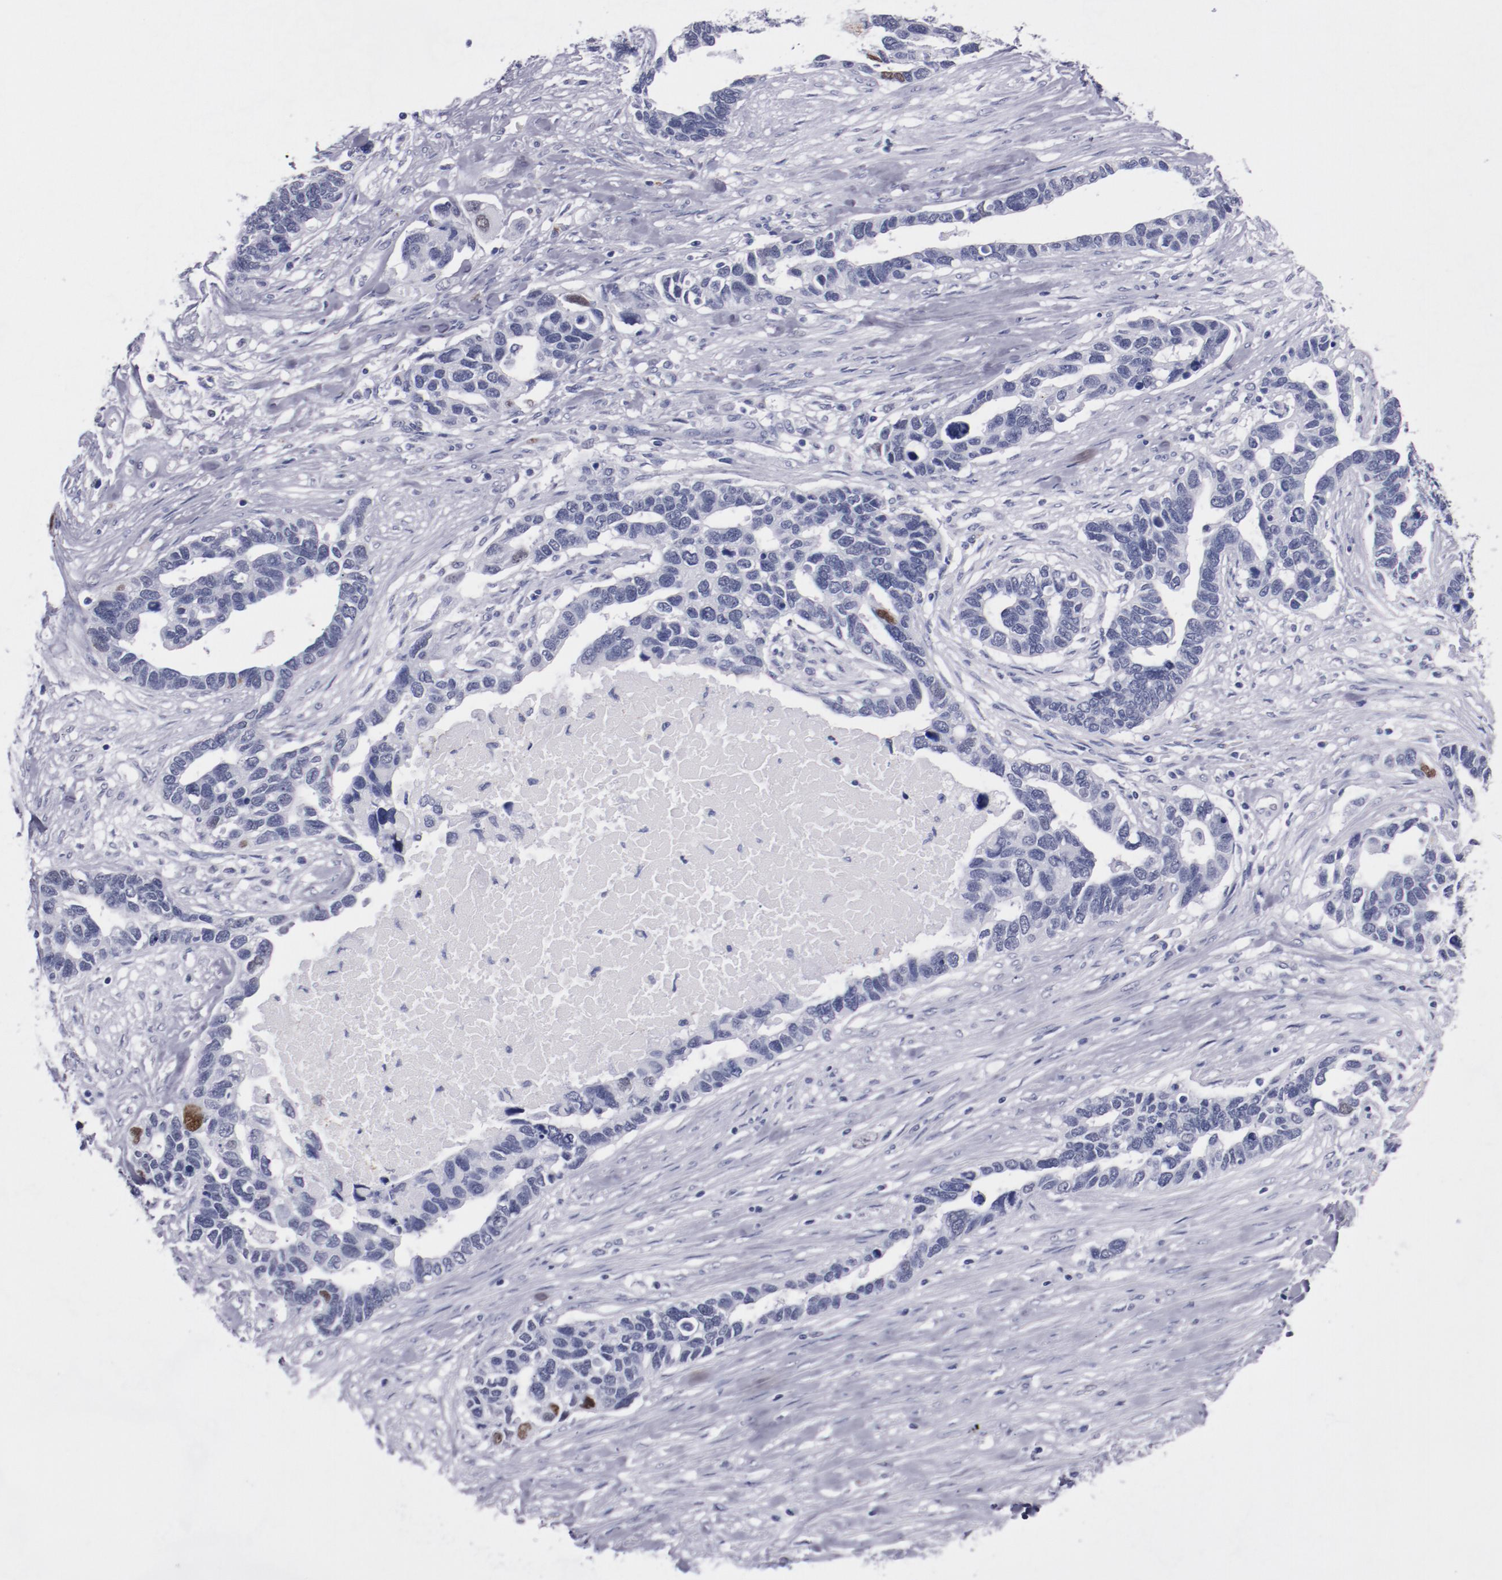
{"staining": {"intensity": "strong", "quantity": "<25%", "location": "nuclear"}, "tissue": "ovarian cancer", "cell_type": "Tumor cells", "image_type": "cancer", "snomed": [{"axis": "morphology", "description": "Cystadenocarcinoma, serous, NOS"}, {"axis": "topography", "description": "Ovary"}], "caption": "Serous cystadenocarcinoma (ovarian) stained with a brown dye demonstrates strong nuclear positive positivity in approximately <25% of tumor cells.", "gene": "HNF1B", "patient": {"sex": "female", "age": 54}}